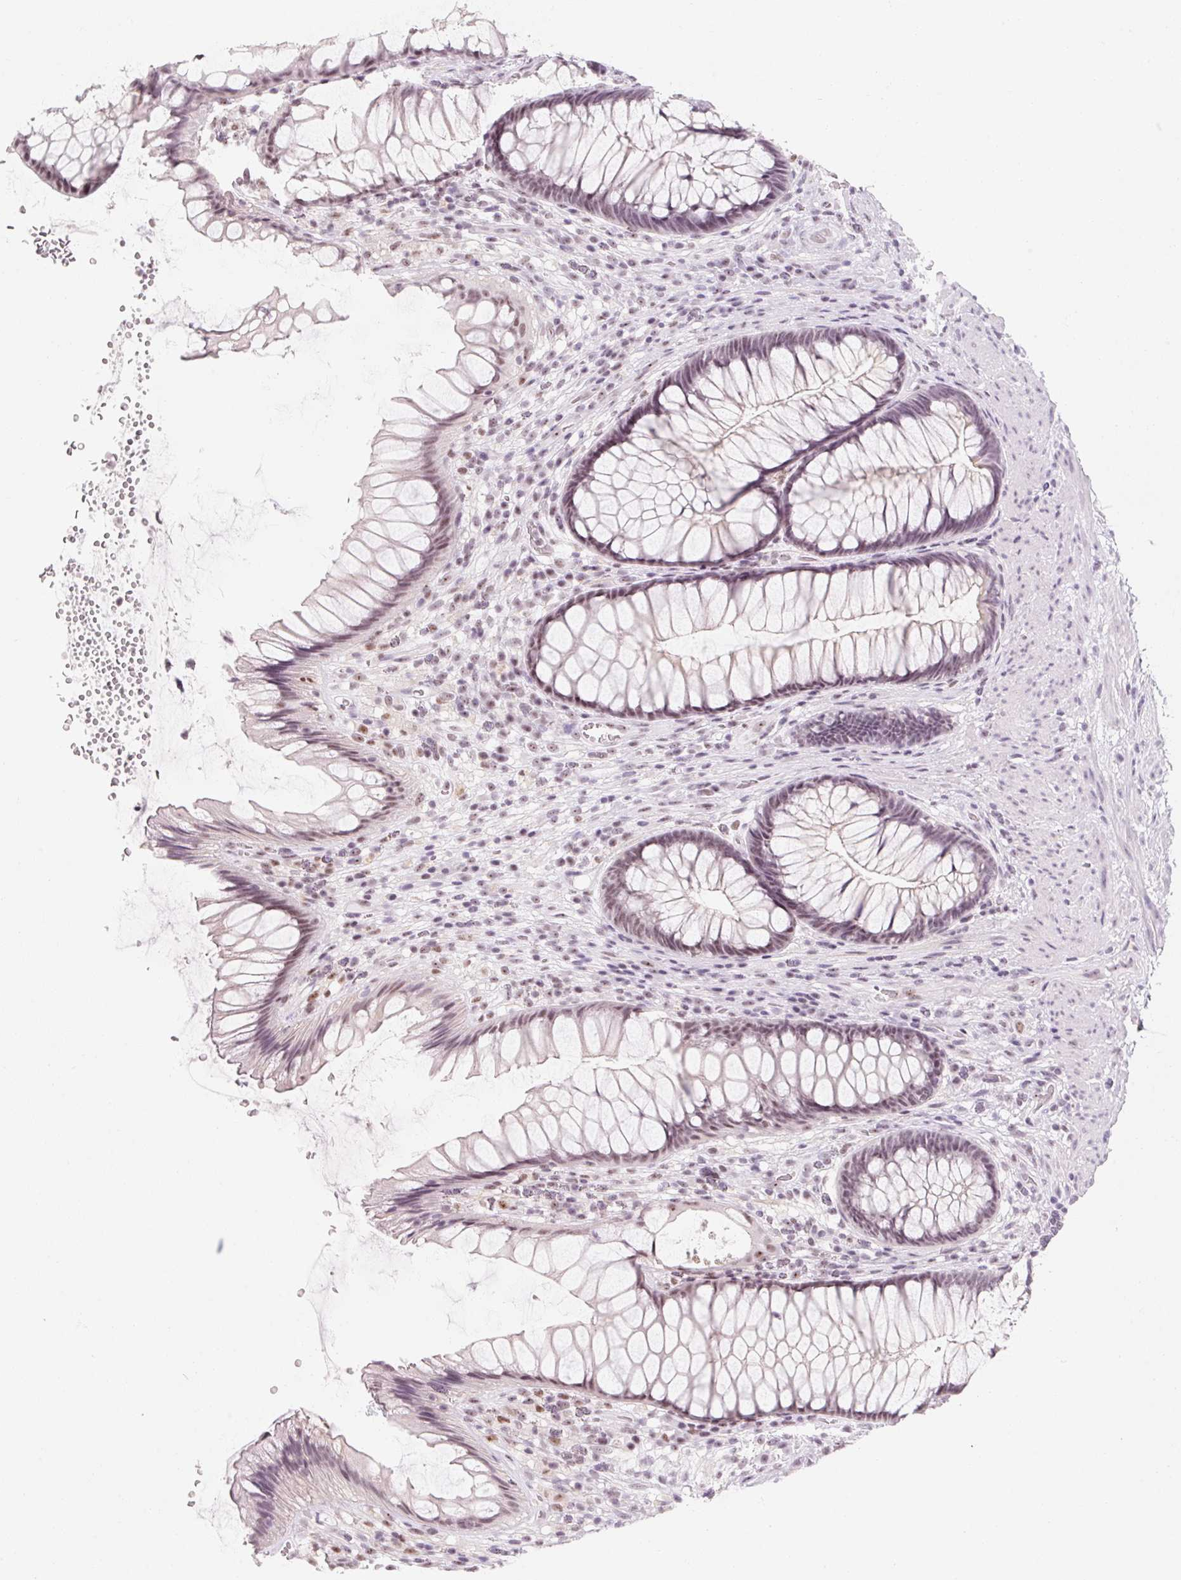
{"staining": {"intensity": "weak", "quantity": "25%-75%", "location": "nuclear"}, "tissue": "rectum", "cell_type": "Glandular cells", "image_type": "normal", "snomed": [{"axis": "morphology", "description": "Normal tissue, NOS"}, {"axis": "topography", "description": "Rectum"}], "caption": "Glandular cells demonstrate weak nuclear expression in about 25%-75% of cells in unremarkable rectum.", "gene": "ZIC4", "patient": {"sex": "male", "age": 53}}